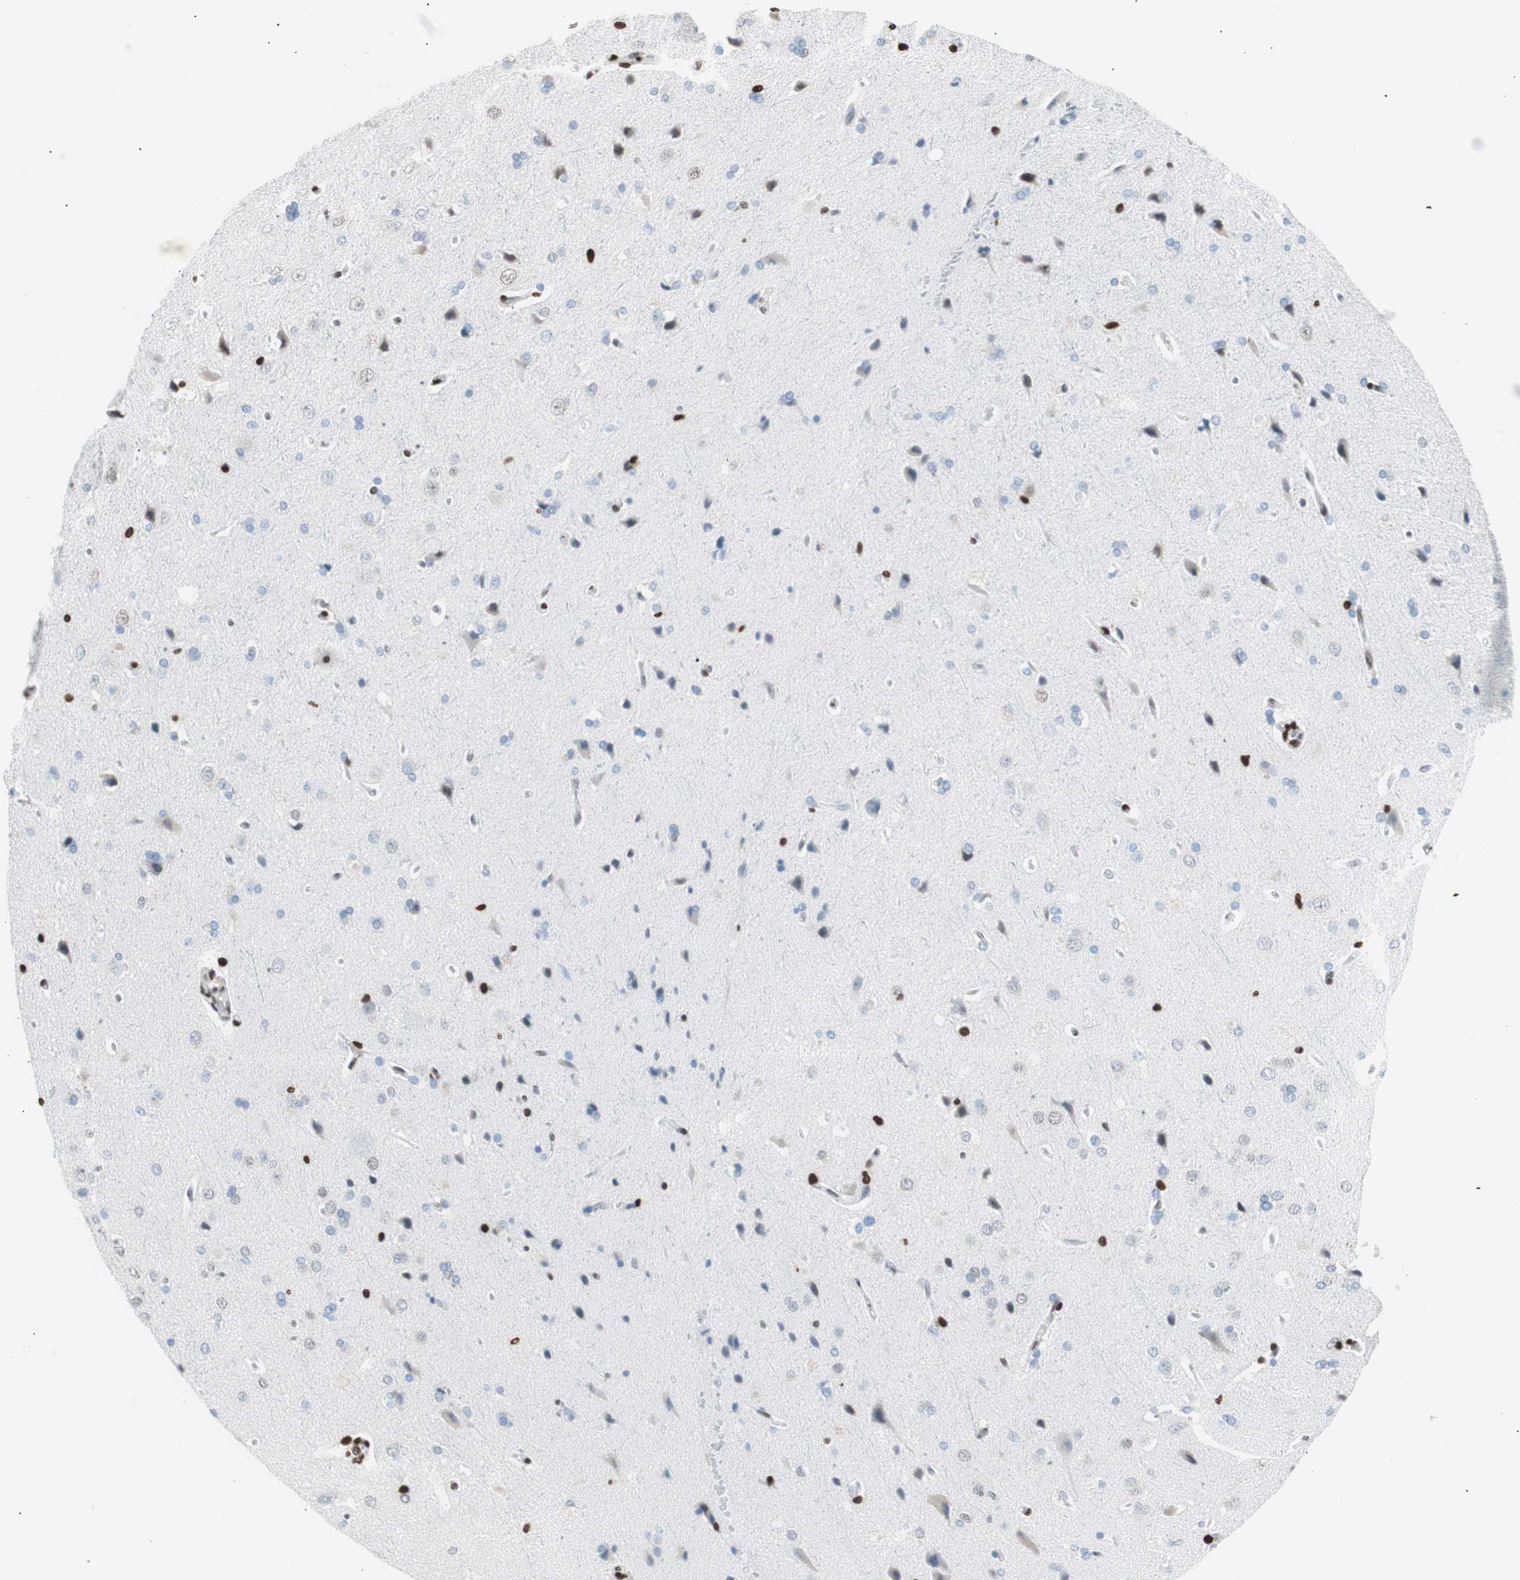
{"staining": {"intensity": "moderate", "quantity": ">75%", "location": "nuclear"}, "tissue": "cerebral cortex", "cell_type": "Endothelial cells", "image_type": "normal", "snomed": [{"axis": "morphology", "description": "Normal tissue, NOS"}, {"axis": "topography", "description": "Cerebral cortex"}], "caption": "Protein analysis of unremarkable cerebral cortex reveals moderate nuclear positivity in approximately >75% of endothelial cells. (Brightfield microscopy of DAB IHC at high magnification).", "gene": "CEBPB", "patient": {"sex": "male", "age": 62}}